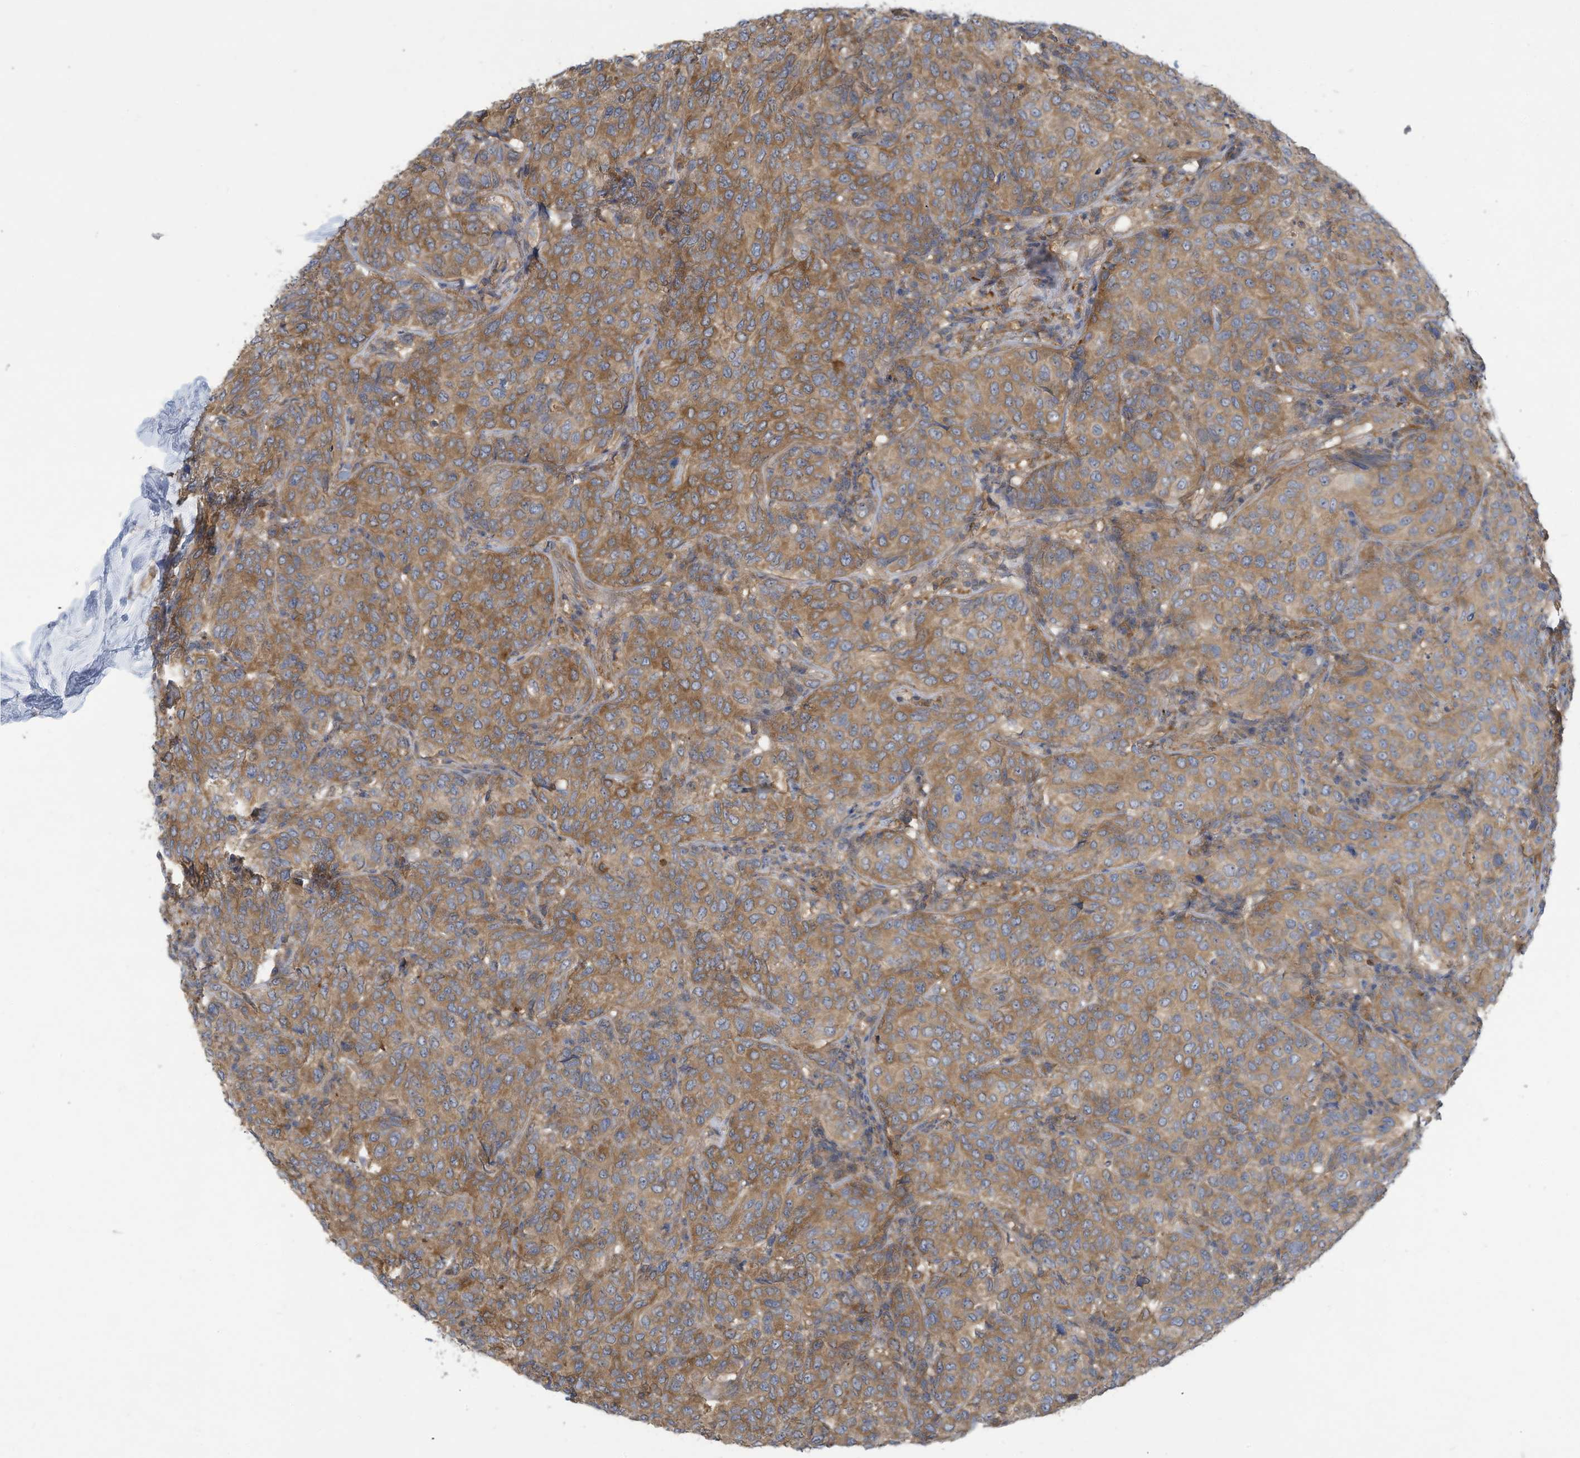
{"staining": {"intensity": "moderate", "quantity": ">75%", "location": "cytoplasmic/membranous"}, "tissue": "breast cancer", "cell_type": "Tumor cells", "image_type": "cancer", "snomed": [{"axis": "morphology", "description": "Duct carcinoma"}, {"axis": "topography", "description": "Breast"}], "caption": "Tumor cells exhibit medium levels of moderate cytoplasmic/membranous staining in approximately >75% of cells in human intraductal carcinoma (breast). (Stains: DAB (3,3'-diaminobenzidine) in brown, nuclei in blue, Microscopy: brightfield microscopy at high magnification).", "gene": "ADI1", "patient": {"sex": "female", "age": 55}}